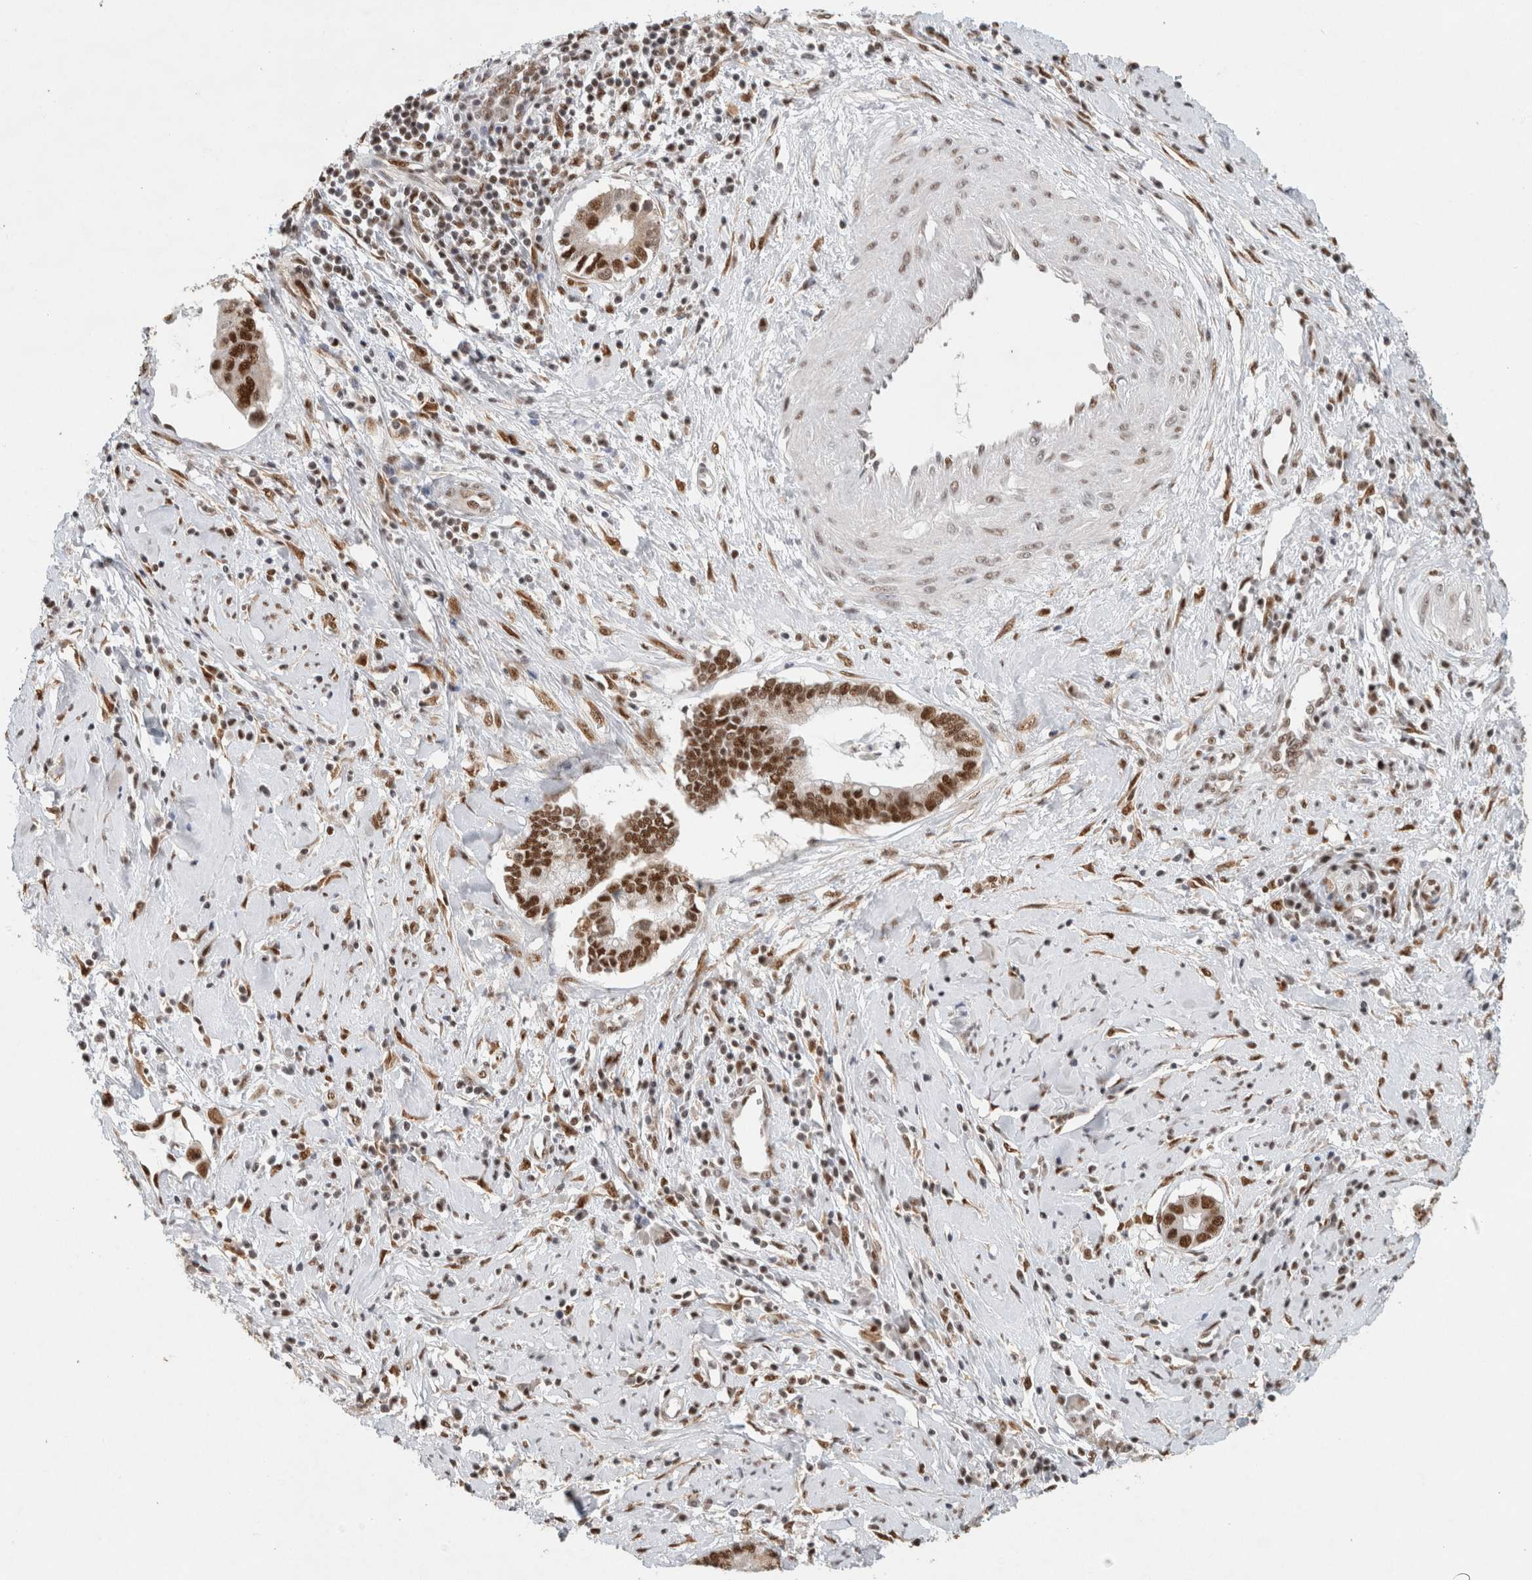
{"staining": {"intensity": "strong", "quantity": ">75%", "location": "nuclear"}, "tissue": "cervical cancer", "cell_type": "Tumor cells", "image_type": "cancer", "snomed": [{"axis": "morphology", "description": "Adenocarcinoma, NOS"}, {"axis": "topography", "description": "Cervix"}], "caption": "Immunohistochemical staining of cervical adenocarcinoma reveals strong nuclear protein expression in about >75% of tumor cells. The protein is stained brown, and the nuclei are stained in blue (DAB IHC with brightfield microscopy, high magnification).", "gene": "DDX42", "patient": {"sex": "female", "age": 44}}